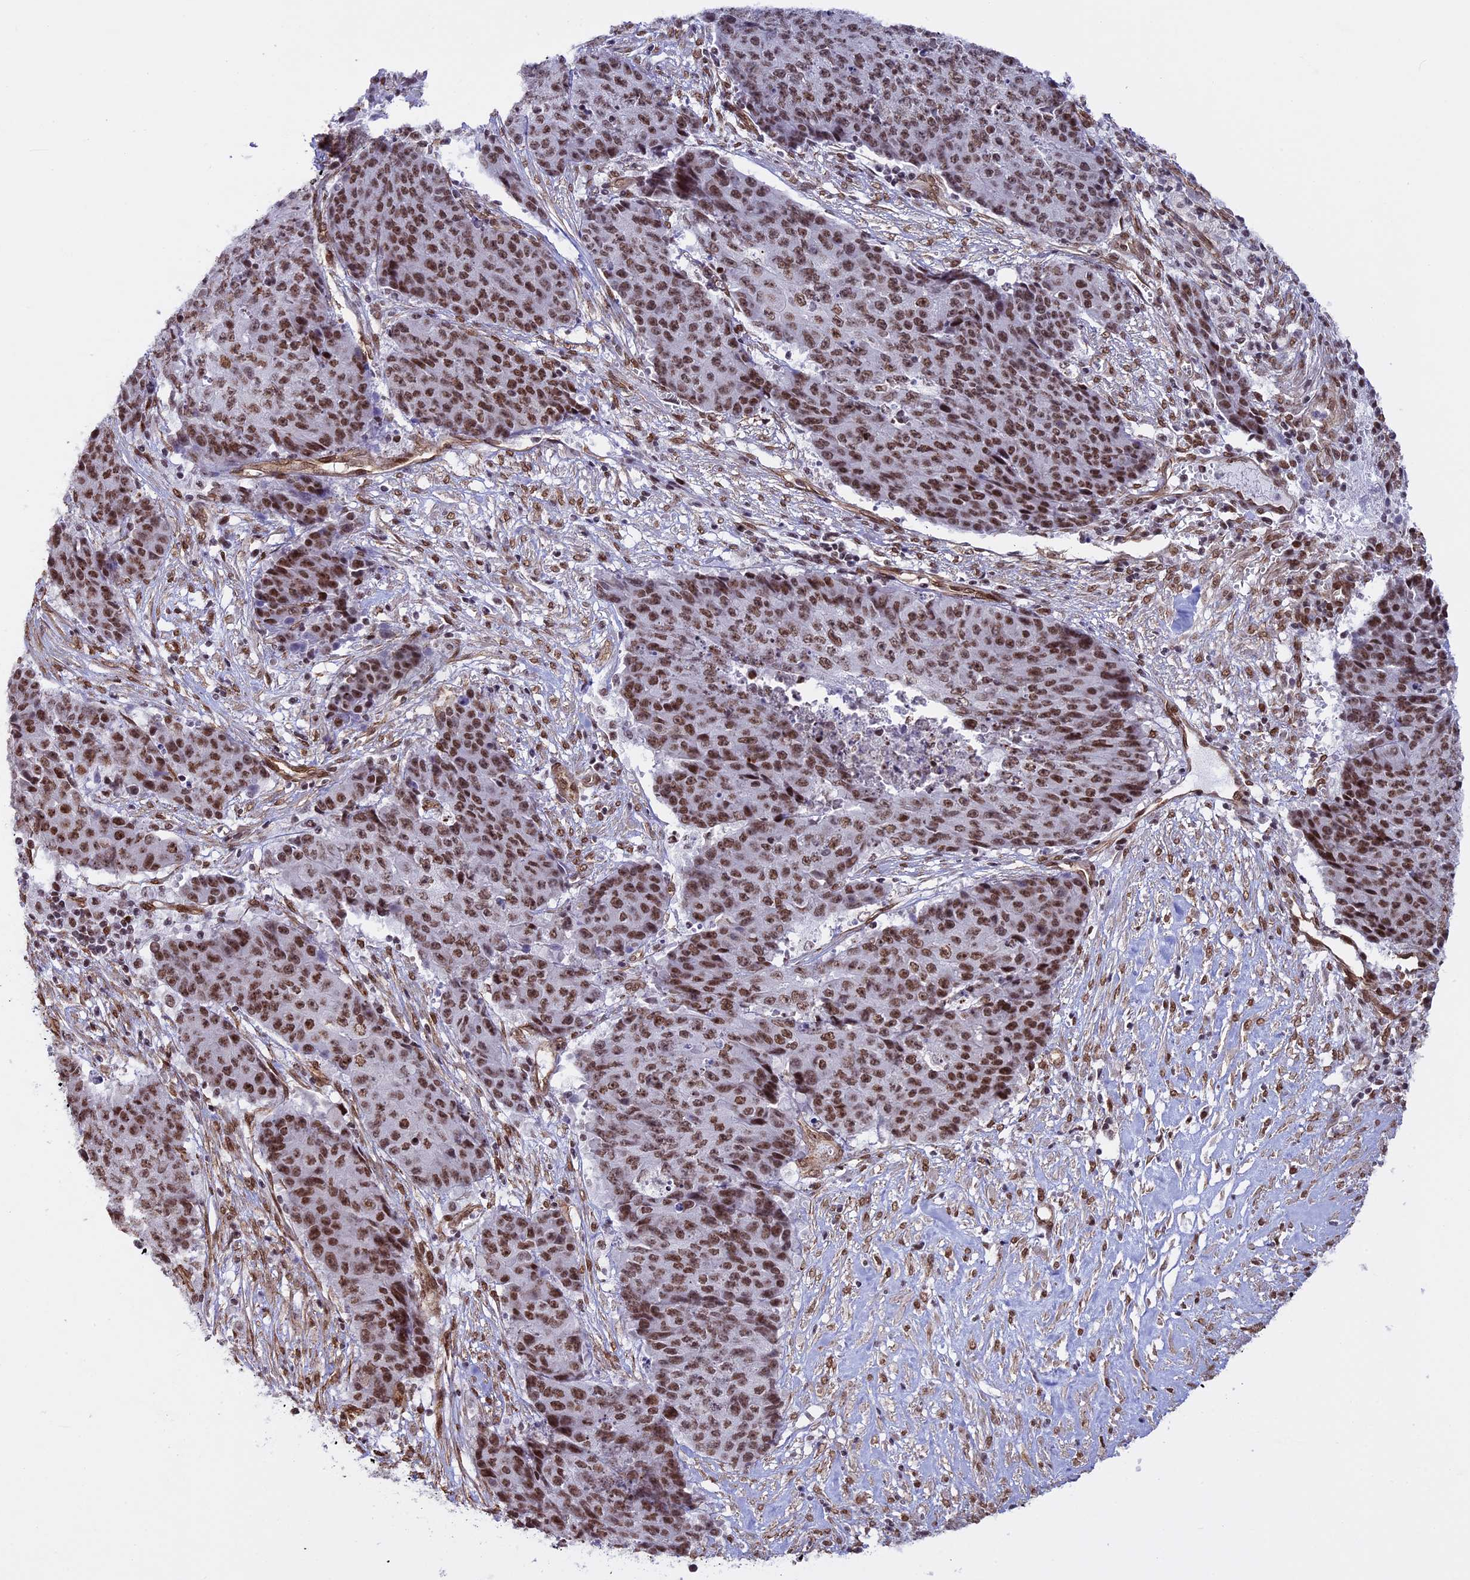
{"staining": {"intensity": "moderate", "quantity": ">75%", "location": "nuclear"}, "tissue": "ovarian cancer", "cell_type": "Tumor cells", "image_type": "cancer", "snomed": [{"axis": "morphology", "description": "Carcinoma, endometroid"}, {"axis": "topography", "description": "Ovary"}], "caption": "IHC photomicrograph of ovarian cancer (endometroid carcinoma) stained for a protein (brown), which reveals medium levels of moderate nuclear positivity in approximately >75% of tumor cells.", "gene": "MPHOSPH8", "patient": {"sex": "female", "age": 42}}